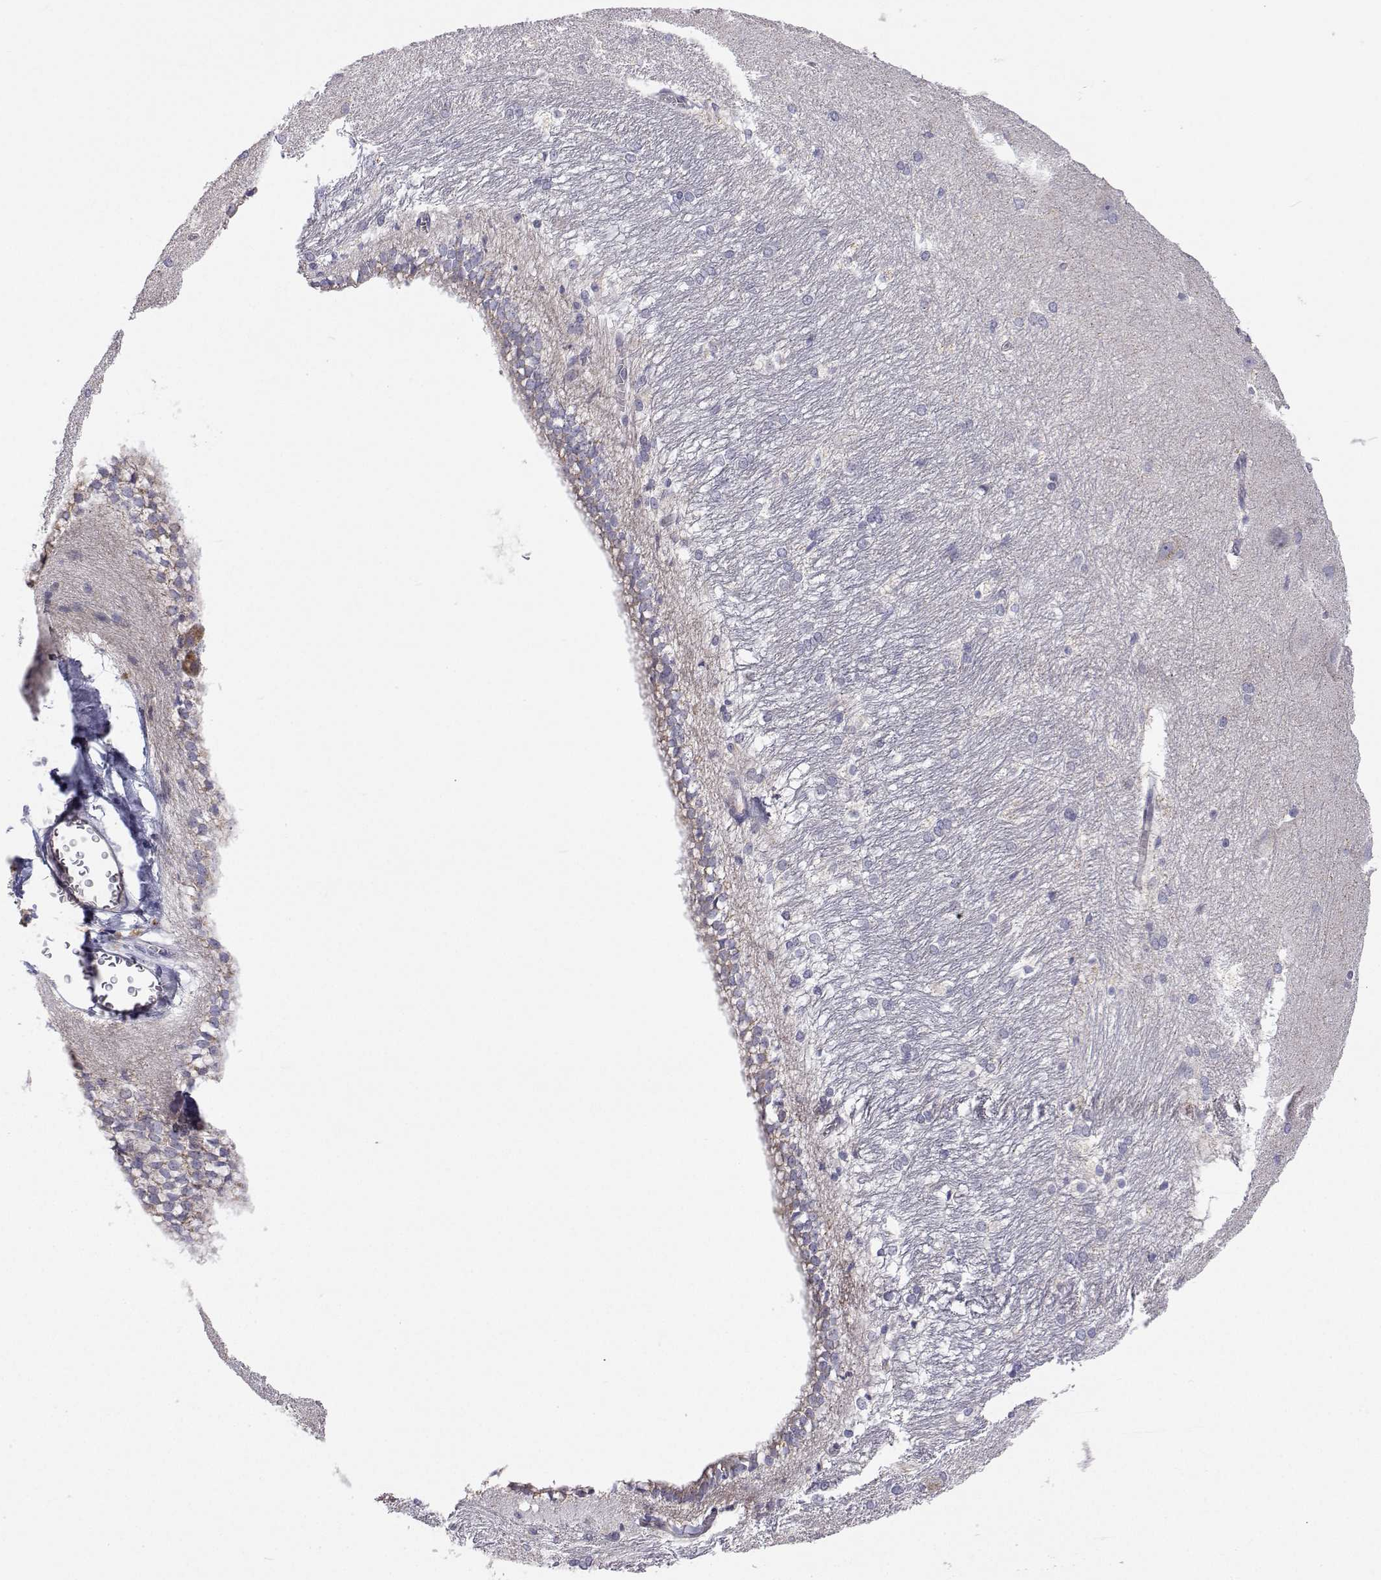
{"staining": {"intensity": "negative", "quantity": "none", "location": "none"}, "tissue": "hippocampus", "cell_type": "Glial cells", "image_type": "normal", "snomed": [{"axis": "morphology", "description": "Normal tissue, NOS"}, {"axis": "topography", "description": "Cerebral cortex"}, {"axis": "topography", "description": "Hippocampus"}], "caption": "IHC photomicrograph of normal hippocampus stained for a protein (brown), which shows no staining in glial cells.", "gene": "MRPL3", "patient": {"sex": "female", "age": 19}}